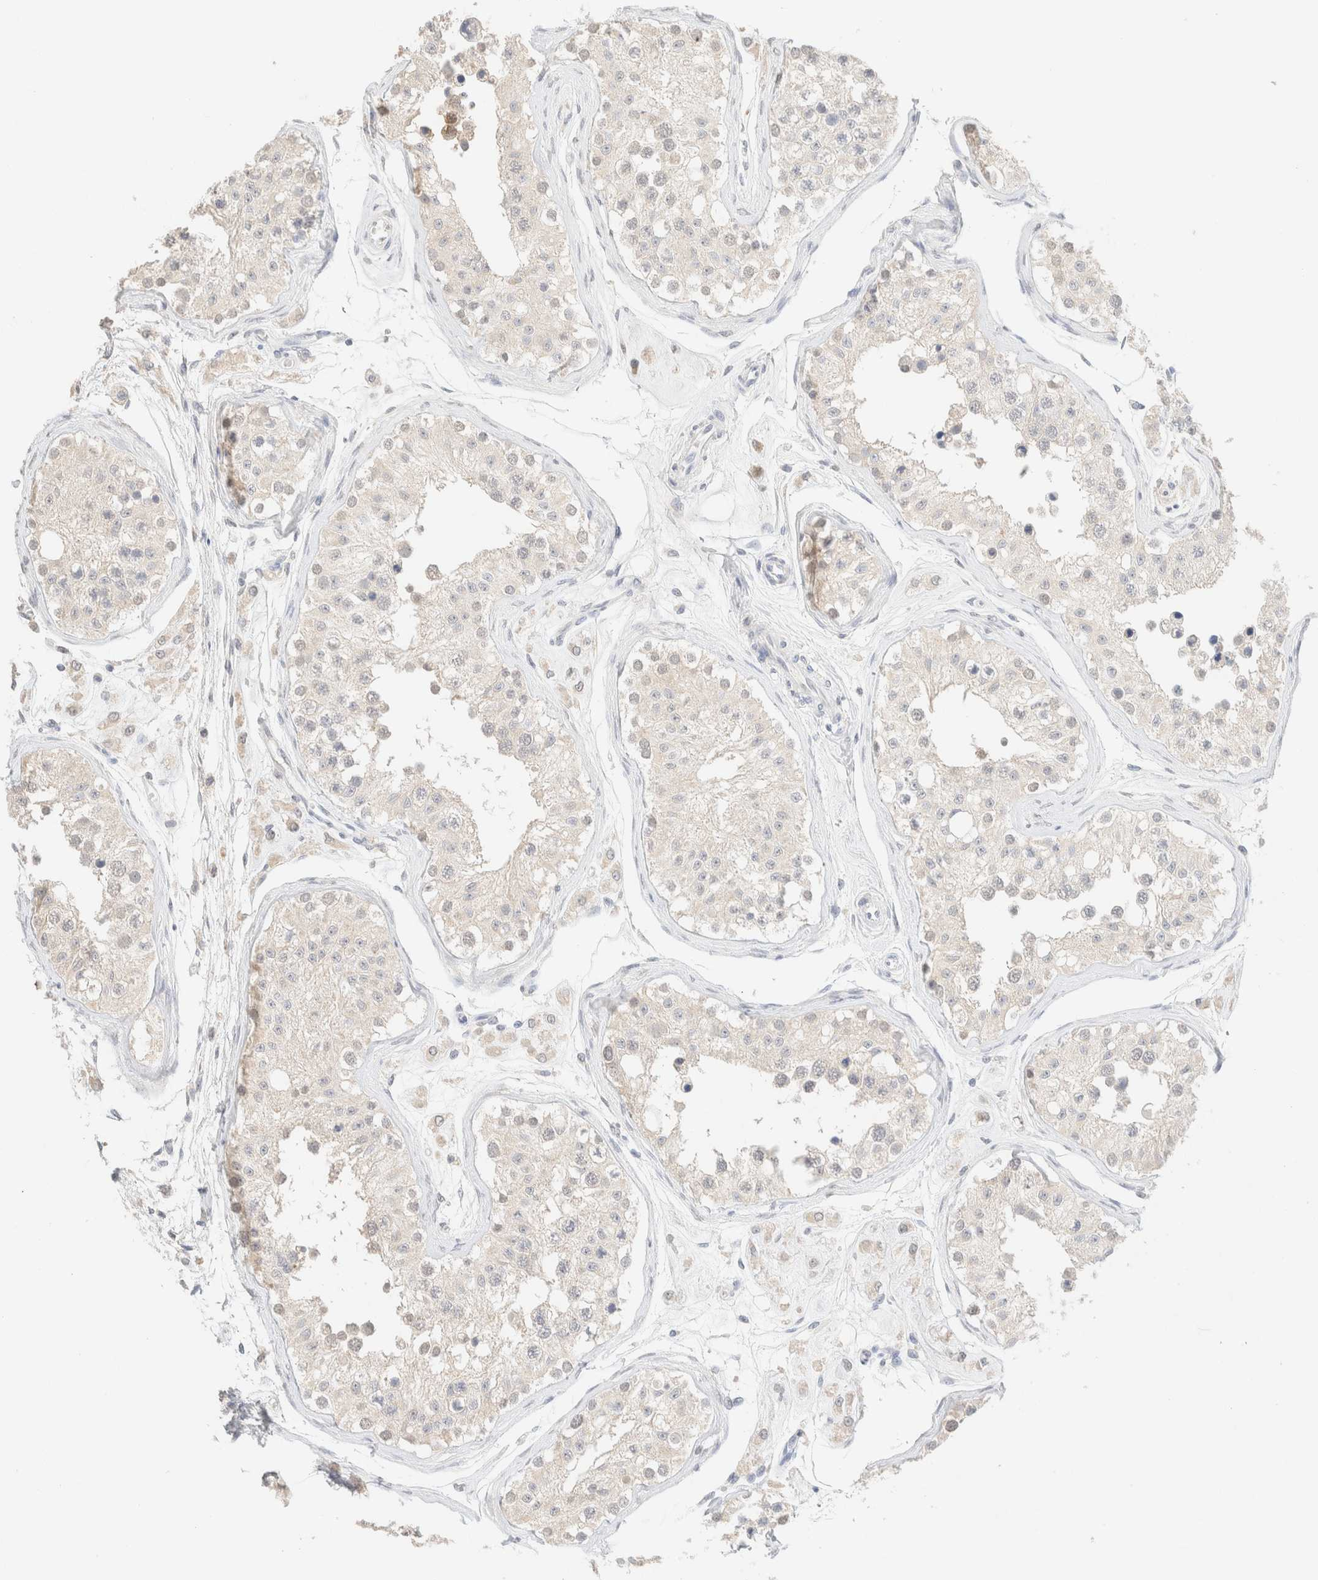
{"staining": {"intensity": "weak", "quantity": "25%-75%", "location": "cytoplasmic/membranous"}, "tissue": "testis", "cell_type": "Cells in seminiferous ducts", "image_type": "normal", "snomed": [{"axis": "morphology", "description": "Normal tissue, NOS"}, {"axis": "morphology", "description": "Adenocarcinoma, metastatic, NOS"}, {"axis": "topography", "description": "Testis"}], "caption": "Cells in seminiferous ducts exhibit low levels of weak cytoplasmic/membranous expression in about 25%-75% of cells in normal testis.", "gene": "CPA1", "patient": {"sex": "male", "age": 26}}